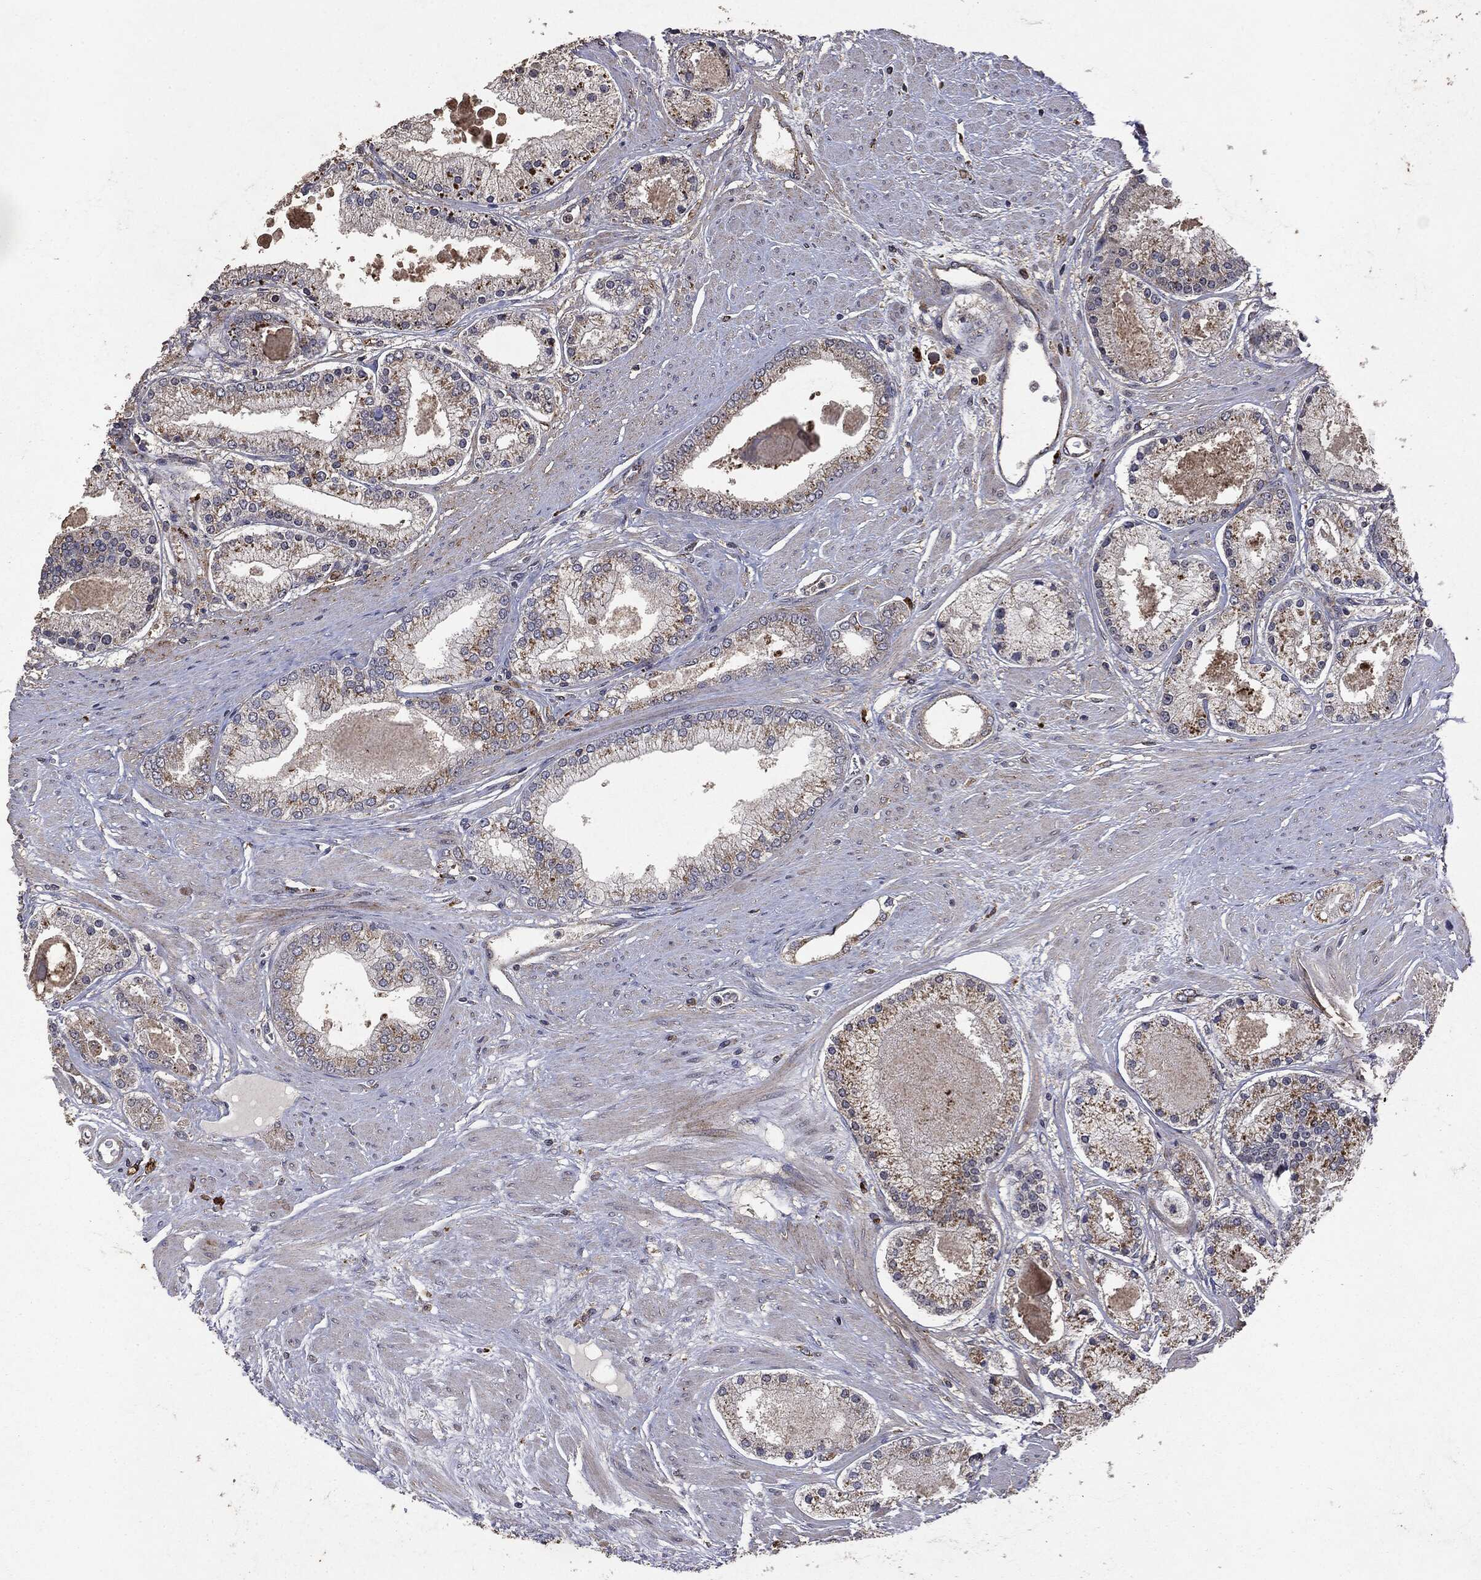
{"staining": {"intensity": "negative", "quantity": "none", "location": "none"}, "tissue": "prostate cancer", "cell_type": "Tumor cells", "image_type": "cancer", "snomed": [{"axis": "morphology", "description": "Adenocarcinoma, High grade"}, {"axis": "topography", "description": "Prostate"}], "caption": "Immunohistochemistry of prostate cancer (adenocarcinoma (high-grade)) shows no expression in tumor cells.", "gene": "PTEN", "patient": {"sex": "male", "age": 67}}